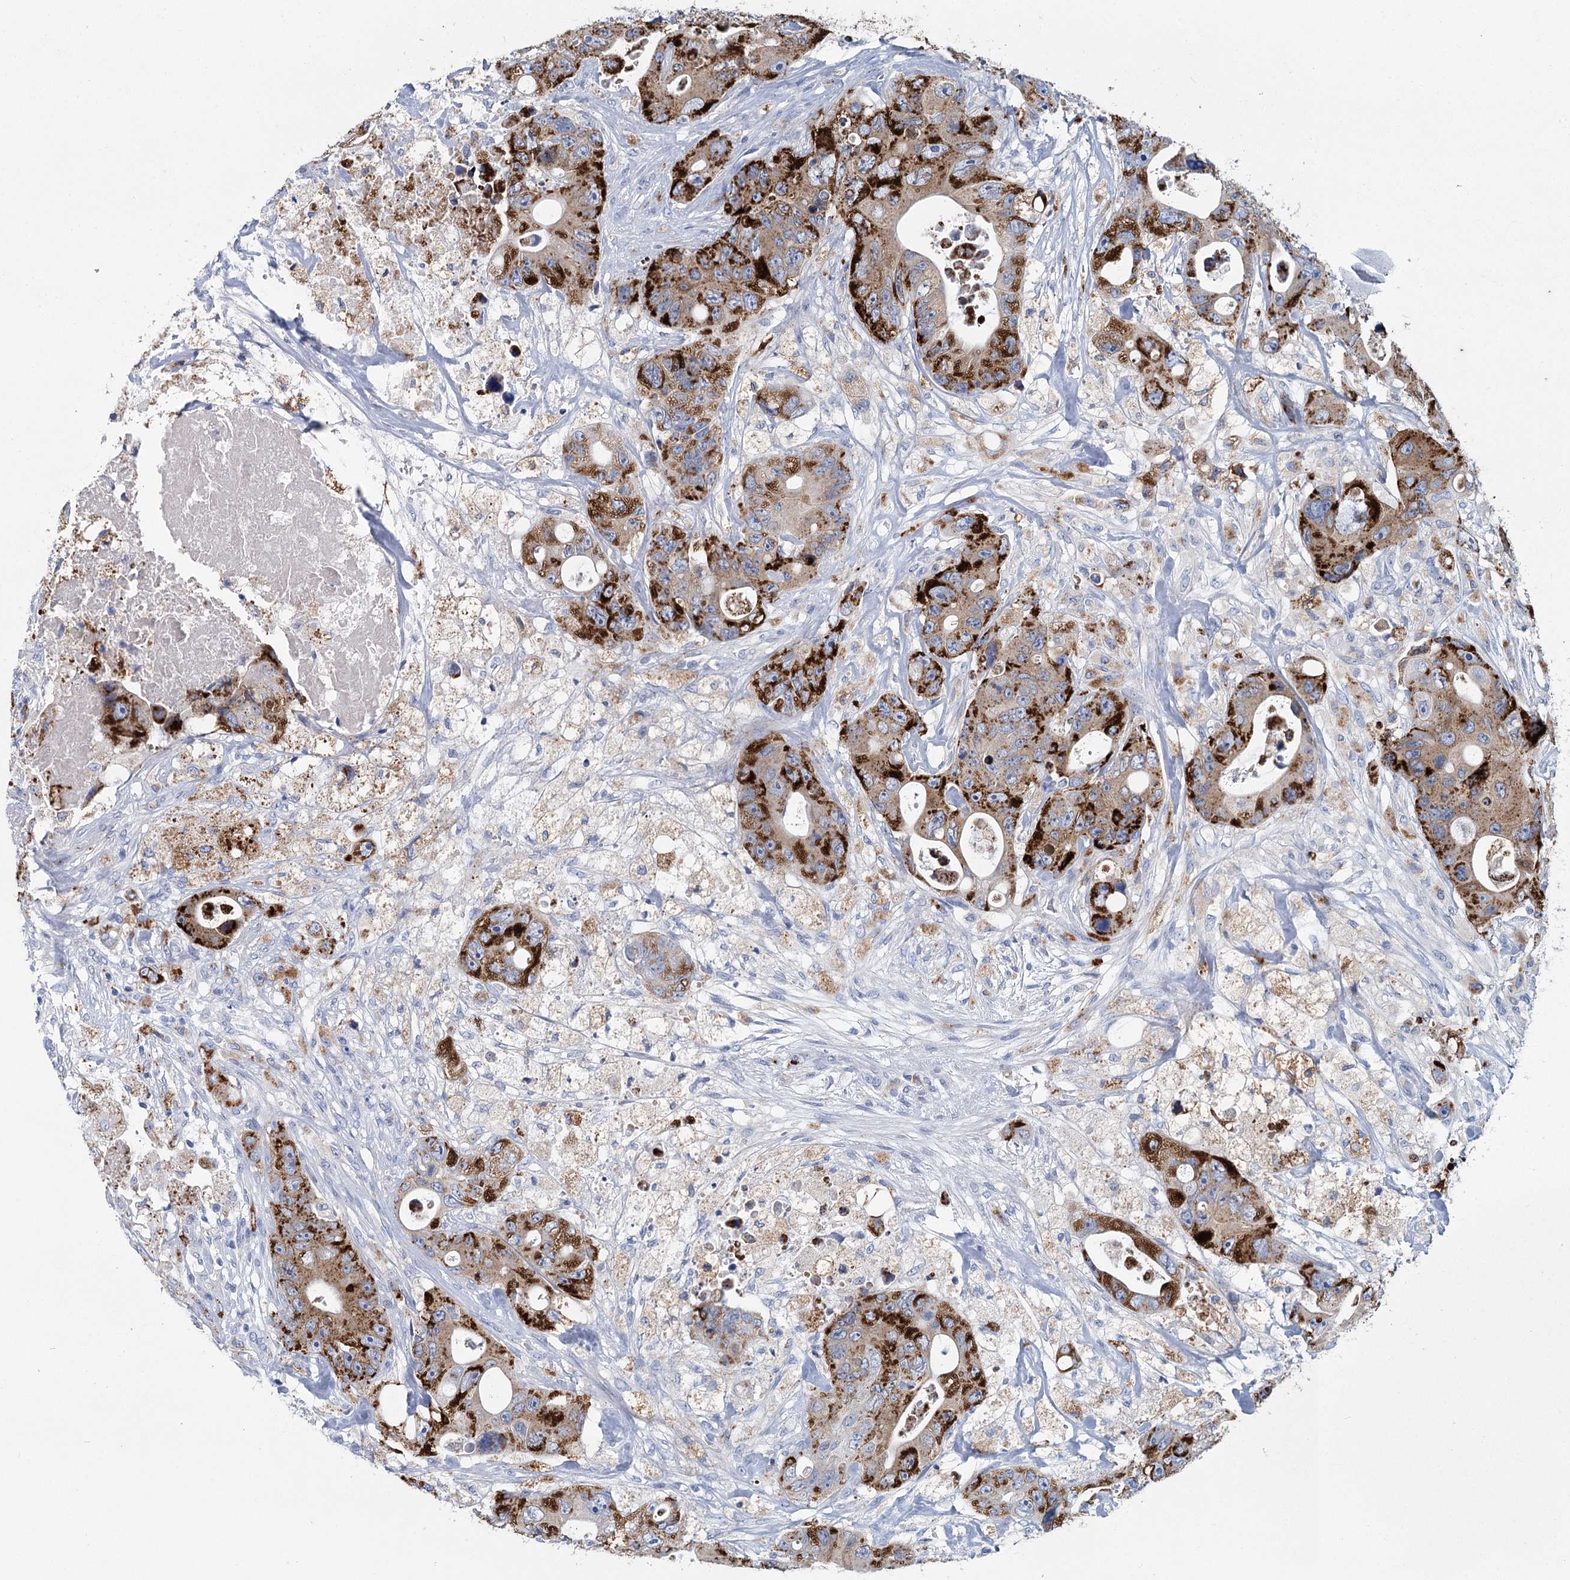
{"staining": {"intensity": "strong", "quantity": ">75%", "location": "cytoplasmic/membranous"}, "tissue": "colorectal cancer", "cell_type": "Tumor cells", "image_type": "cancer", "snomed": [{"axis": "morphology", "description": "Adenocarcinoma, NOS"}, {"axis": "topography", "description": "Colon"}], "caption": "About >75% of tumor cells in human colorectal cancer (adenocarcinoma) demonstrate strong cytoplasmic/membranous protein positivity as visualized by brown immunohistochemical staining.", "gene": "METTL7B", "patient": {"sex": "female", "age": 46}}